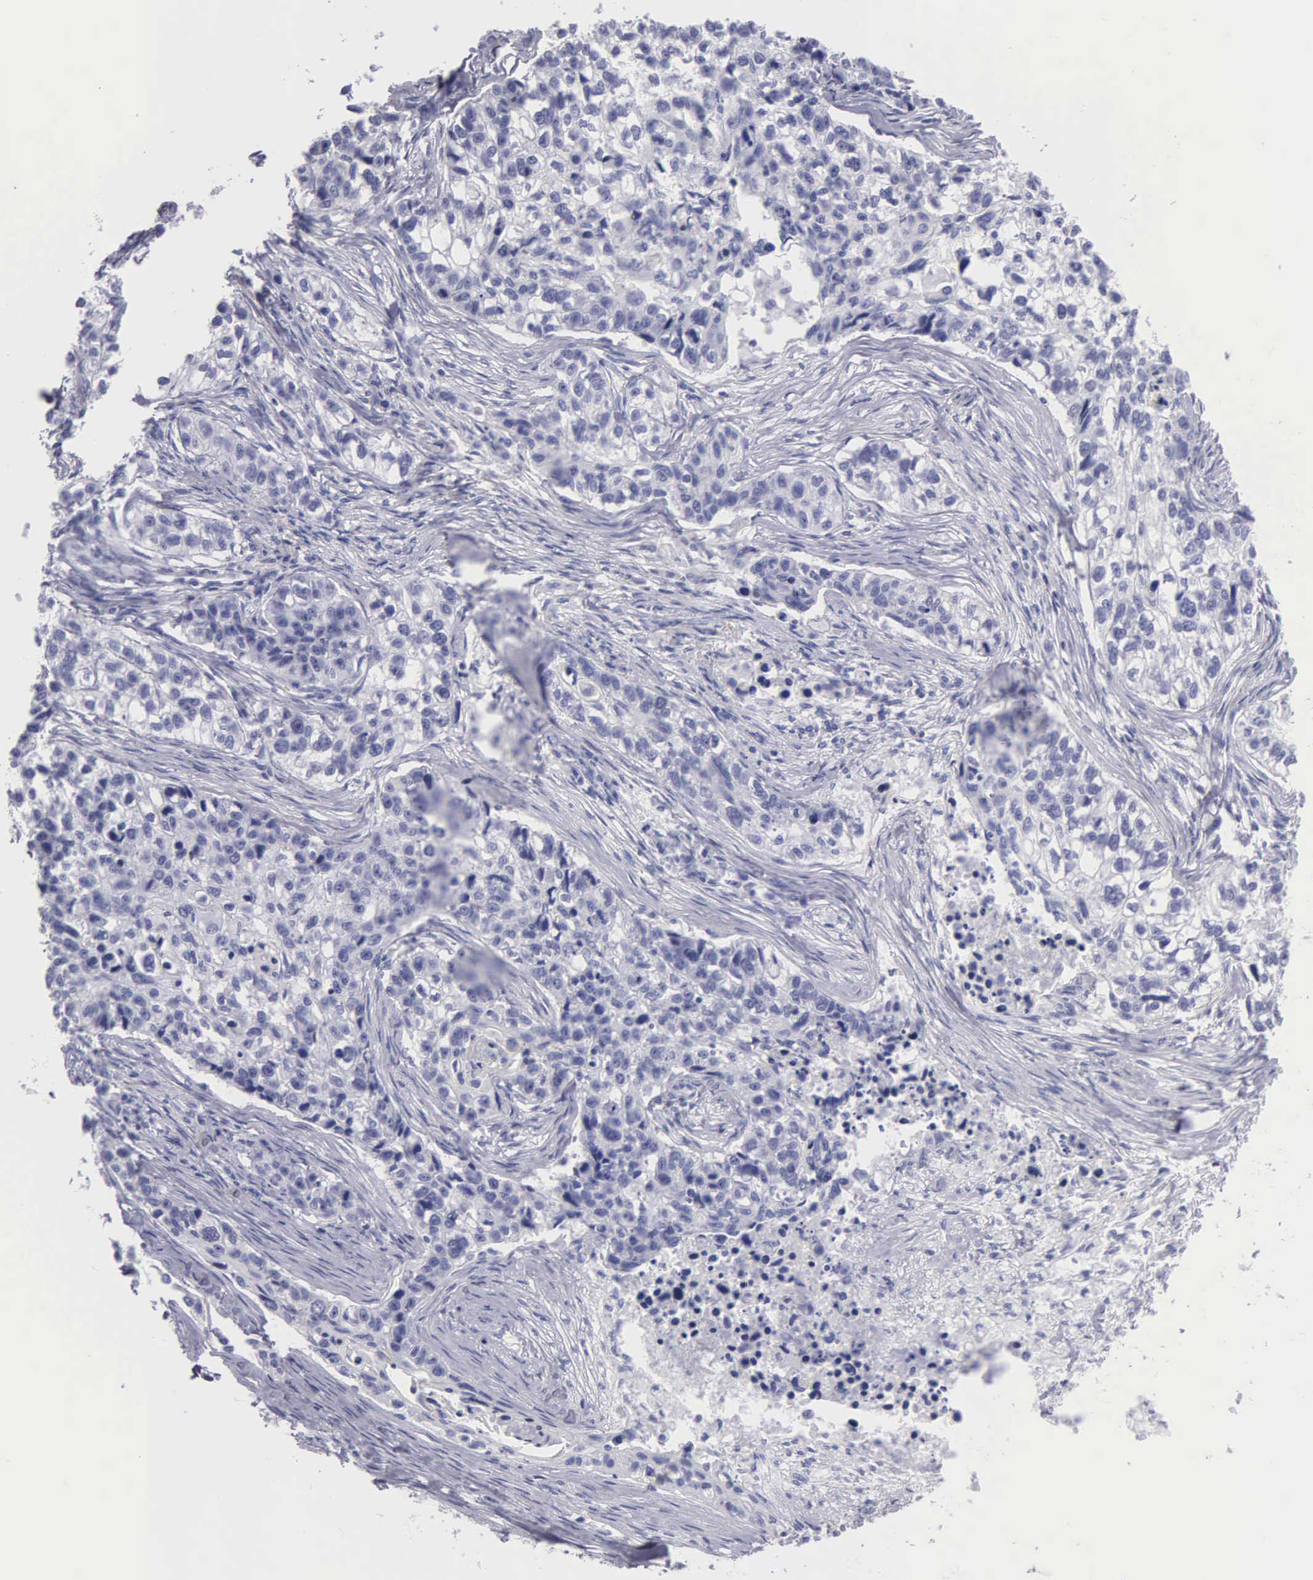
{"staining": {"intensity": "negative", "quantity": "none", "location": "none"}, "tissue": "lung cancer", "cell_type": "Tumor cells", "image_type": "cancer", "snomed": [{"axis": "morphology", "description": "Squamous cell carcinoma, NOS"}, {"axis": "topography", "description": "Lymph node"}, {"axis": "topography", "description": "Lung"}], "caption": "A histopathology image of lung squamous cell carcinoma stained for a protein shows no brown staining in tumor cells.", "gene": "FBLN5", "patient": {"sex": "male", "age": 74}}